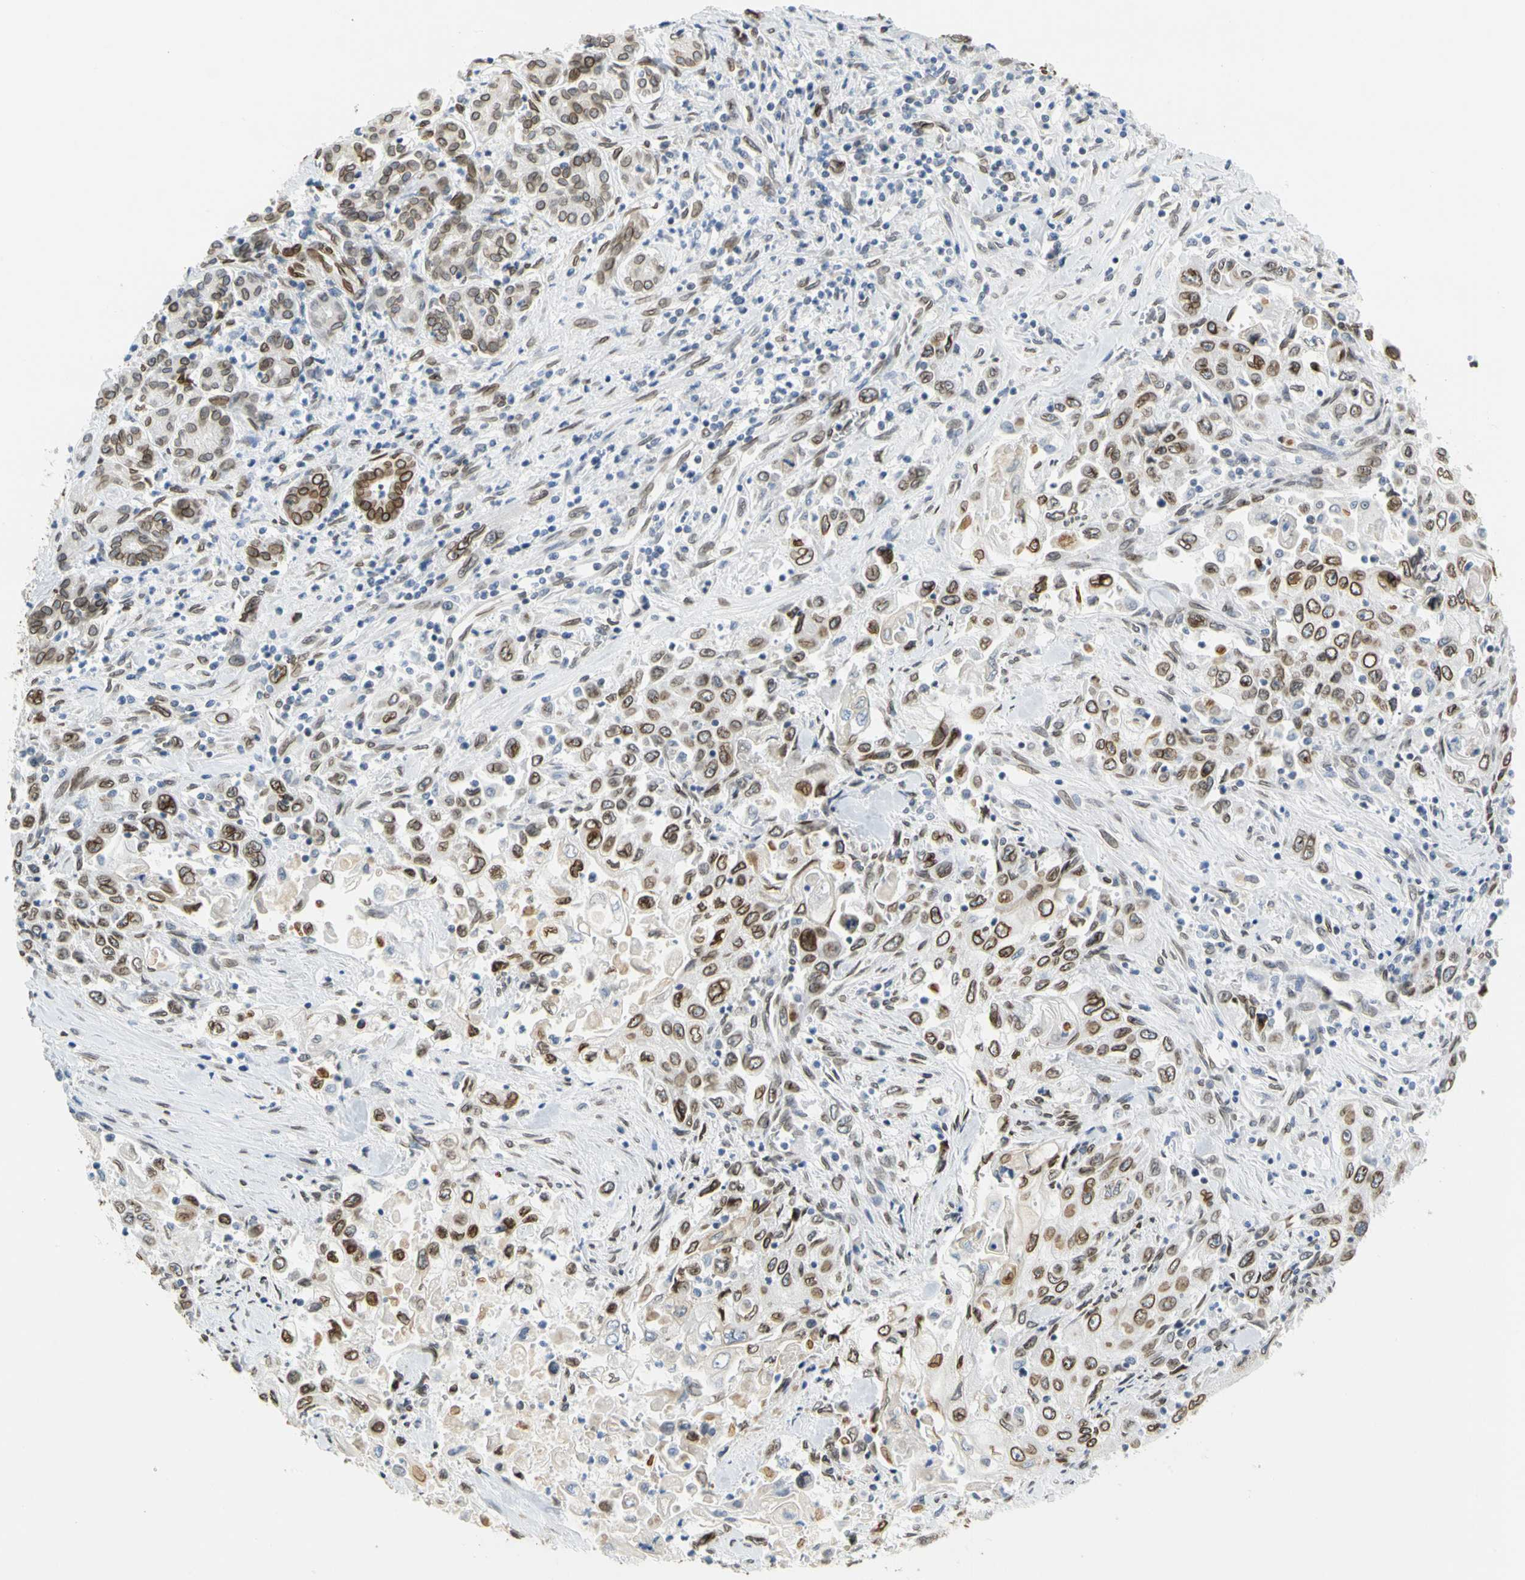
{"staining": {"intensity": "moderate", "quantity": "25%-75%", "location": "cytoplasmic/membranous,nuclear"}, "tissue": "pancreatic cancer", "cell_type": "Tumor cells", "image_type": "cancer", "snomed": [{"axis": "morphology", "description": "Adenocarcinoma, NOS"}, {"axis": "topography", "description": "Pancreas"}], "caption": "A medium amount of moderate cytoplasmic/membranous and nuclear positivity is seen in approximately 25%-75% of tumor cells in adenocarcinoma (pancreatic) tissue.", "gene": "SUN1", "patient": {"sex": "male", "age": 70}}